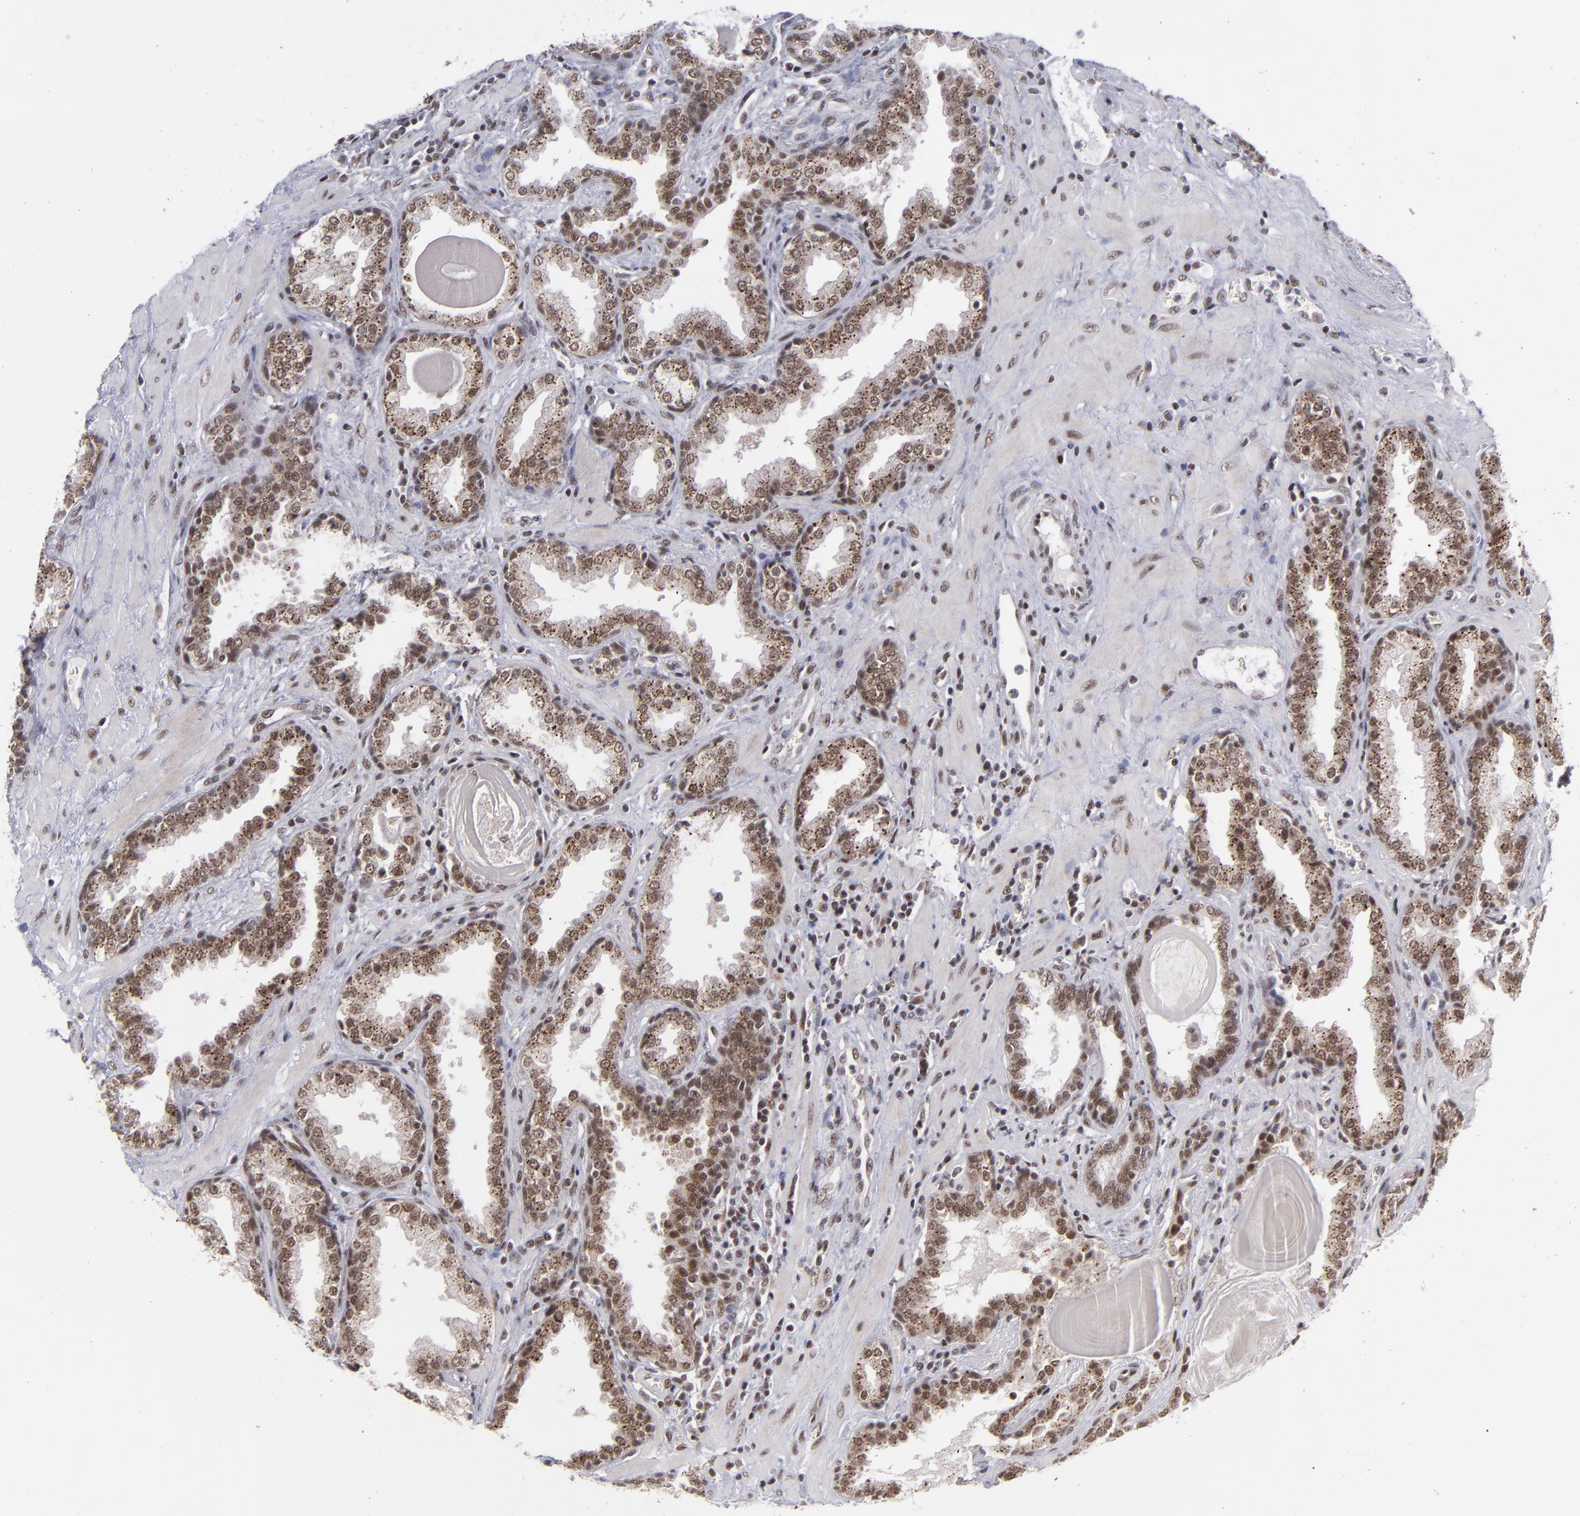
{"staining": {"intensity": "moderate", "quantity": ">75%", "location": "nuclear"}, "tissue": "prostate", "cell_type": "Glandular cells", "image_type": "normal", "snomed": [{"axis": "morphology", "description": "Normal tissue, NOS"}, {"axis": "topography", "description": "Prostate"}], "caption": "DAB (3,3'-diaminobenzidine) immunohistochemical staining of normal prostate exhibits moderate nuclear protein staining in approximately >75% of glandular cells. (DAB = brown stain, brightfield microscopy at high magnification).", "gene": "MLLT3", "patient": {"sex": "male", "age": 51}}